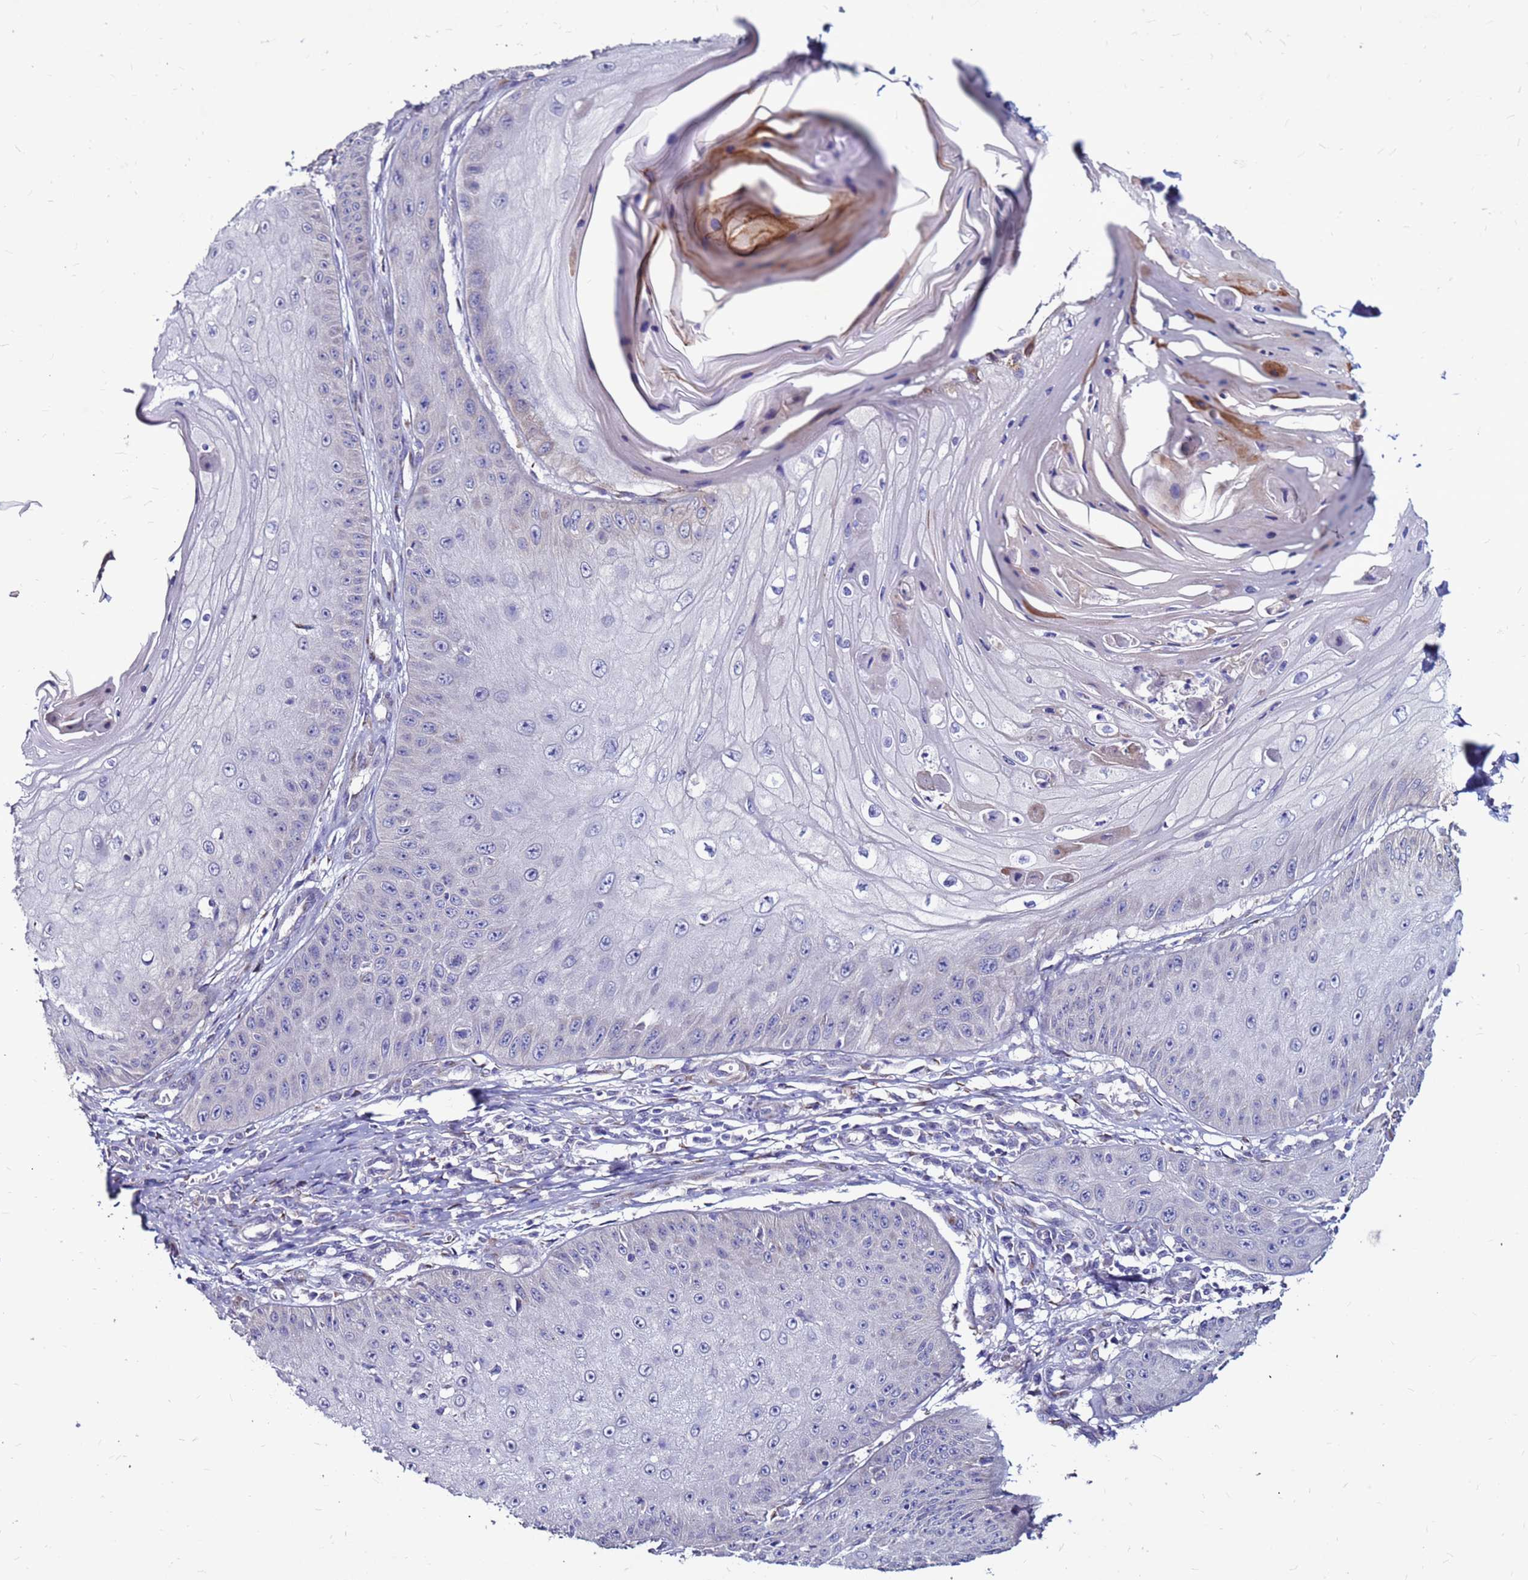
{"staining": {"intensity": "negative", "quantity": "none", "location": "none"}, "tissue": "skin cancer", "cell_type": "Tumor cells", "image_type": "cancer", "snomed": [{"axis": "morphology", "description": "Squamous cell carcinoma, NOS"}, {"axis": "topography", "description": "Skin"}], "caption": "A high-resolution histopathology image shows IHC staining of skin cancer (squamous cell carcinoma), which exhibits no significant staining in tumor cells.", "gene": "SLC44A3", "patient": {"sex": "male", "age": 70}}